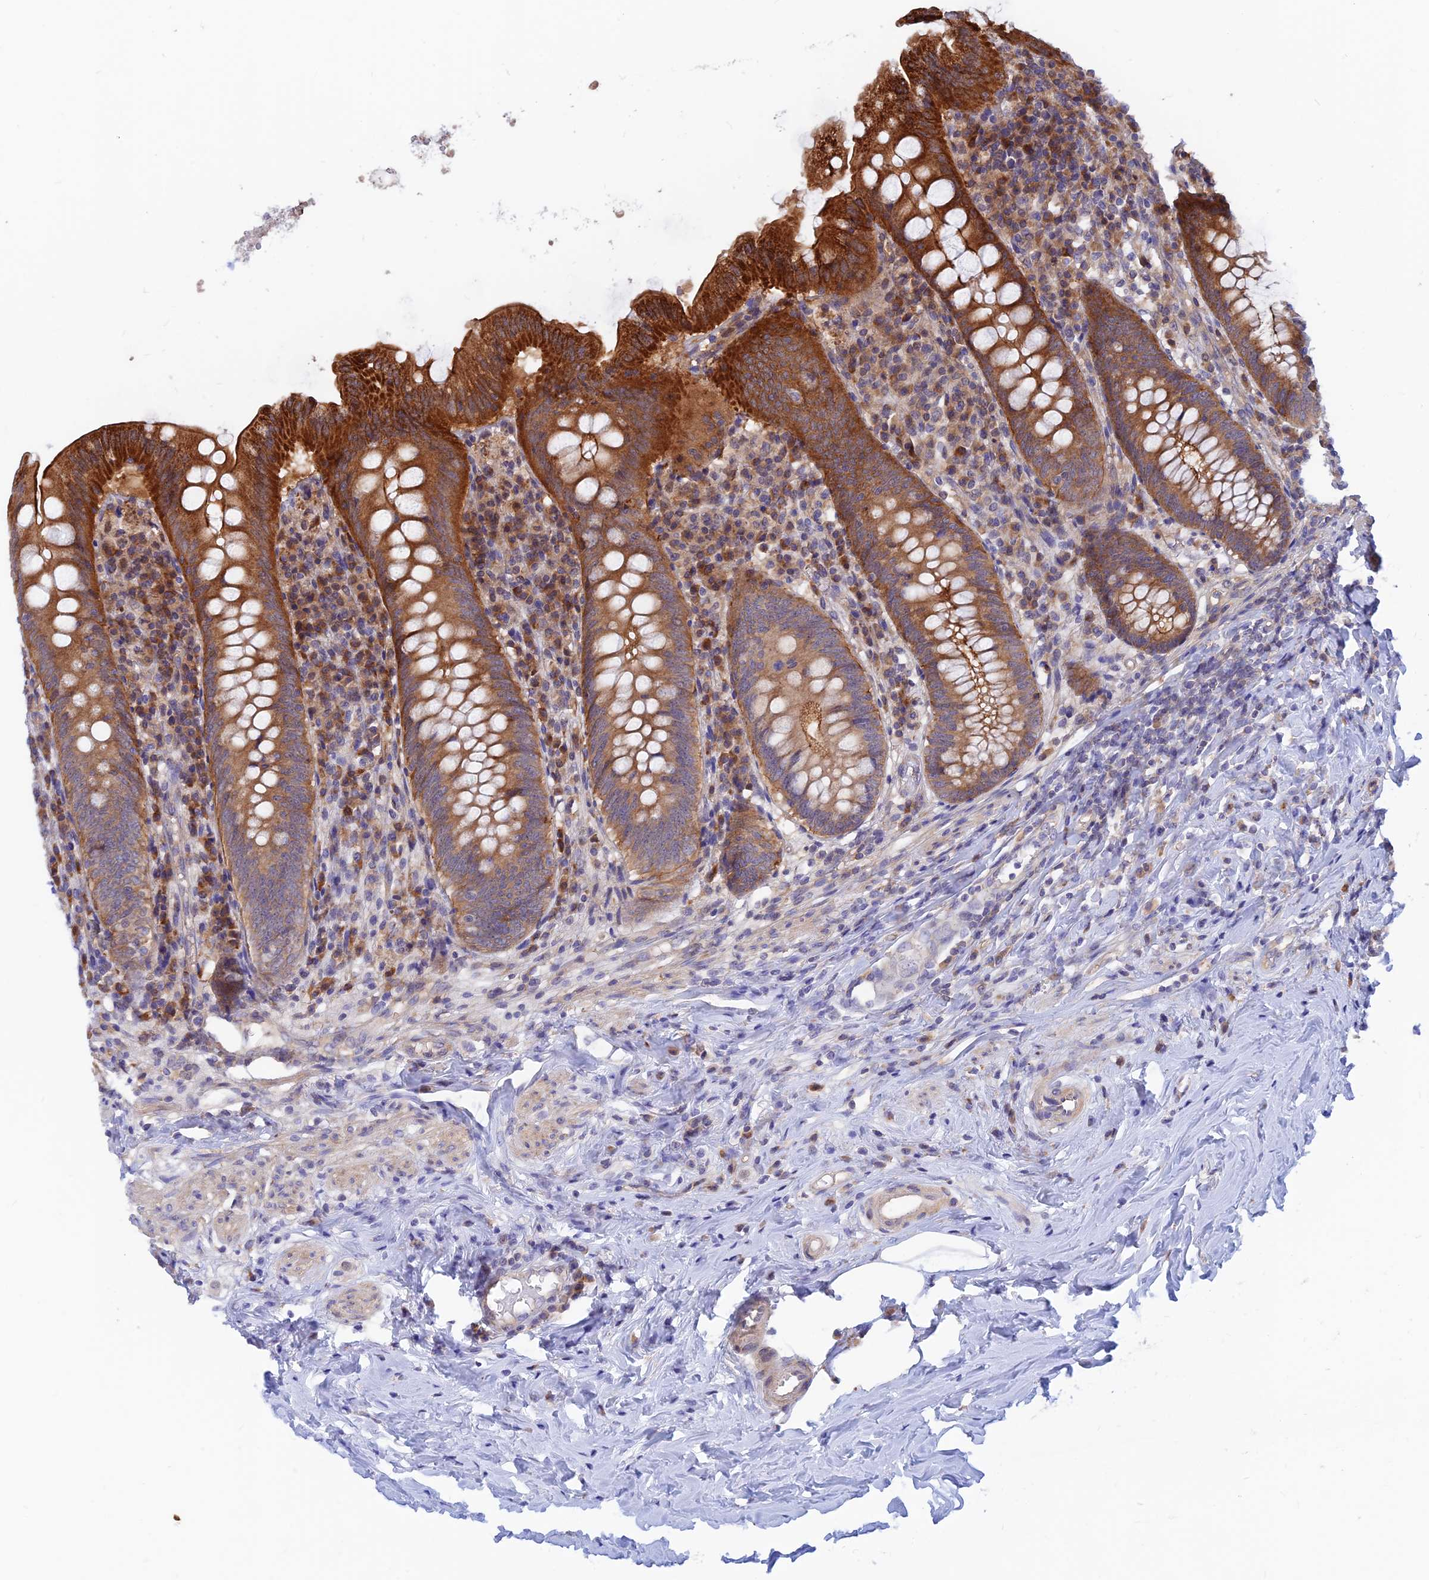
{"staining": {"intensity": "strong", "quantity": ">75%", "location": "cytoplasmic/membranous"}, "tissue": "appendix", "cell_type": "Glandular cells", "image_type": "normal", "snomed": [{"axis": "morphology", "description": "Normal tissue, NOS"}, {"axis": "topography", "description": "Appendix"}], "caption": "Protein expression analysis of unremarkable human appendix reveals strong cytoplasmic/membranous expression in approximately >75% of glandular cells. (IHC, brightfield microscopy, high magnification).", "gene": "DNAJC16", "patient": {"sex": "female", "age": 54}}